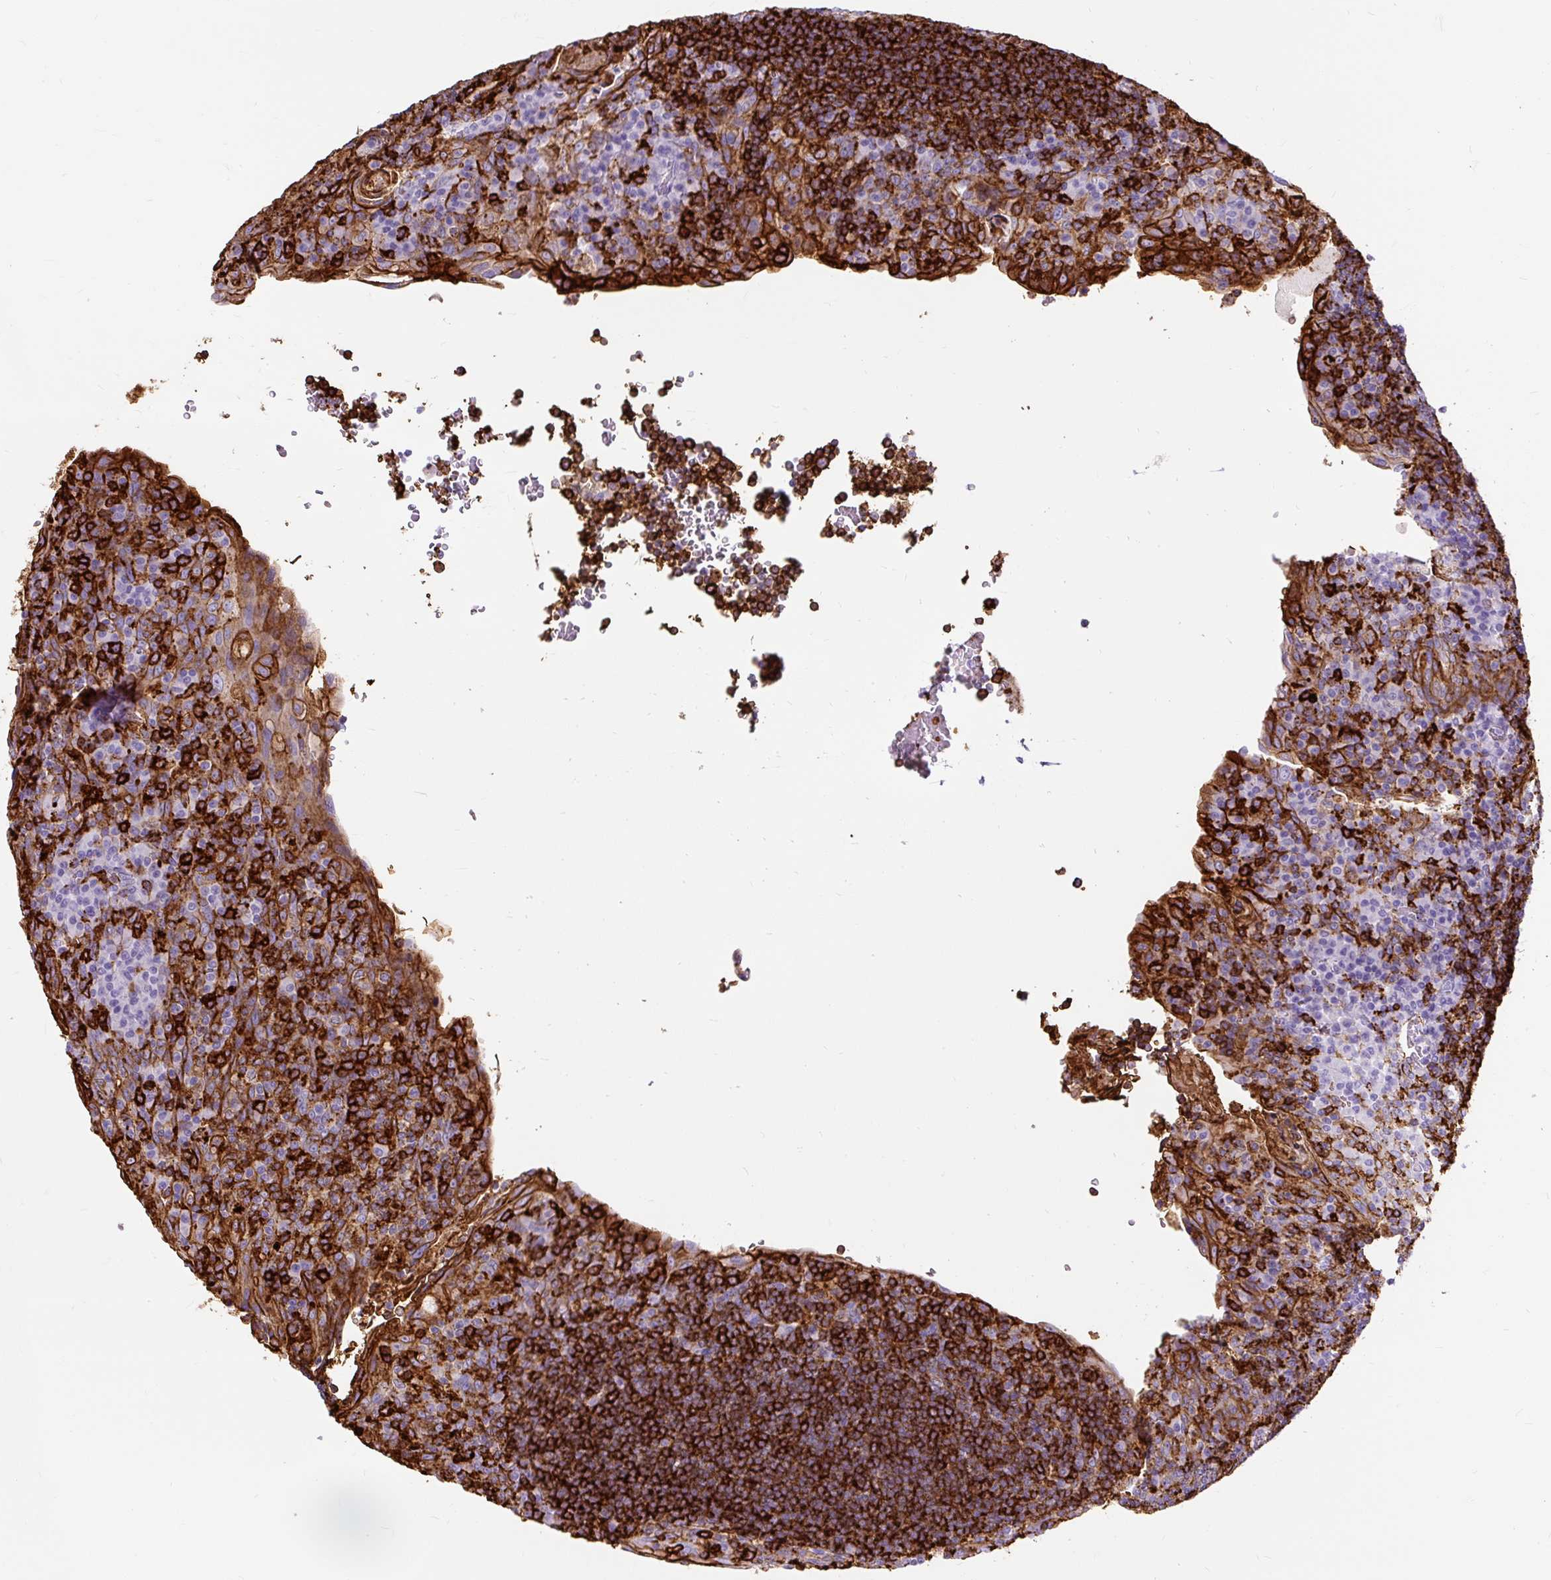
{"staining": {"intensity": "strong", "quantity": ">75%", "location": "cytoplasmic/membranous"}, "tissue": "tonsil", "cell_type": "Germinal center cells", "image_type": "normal", "snomed": [{"axis": "morphology", "description": "Normal tissue, NOS"}, {"axis": "topography", "description": "Tonsil"}], "caption": "This photomicrograph displays normal tonsil stained with immunohistochemistry (IHC) to label a protein in brown. The cytoplasmic/membranous of germinal center cells show strong positivity for the protein. Nuclei are counter-stained blue.", "gene": "HLA", "patient": {"sex": "male", "age": 17}}